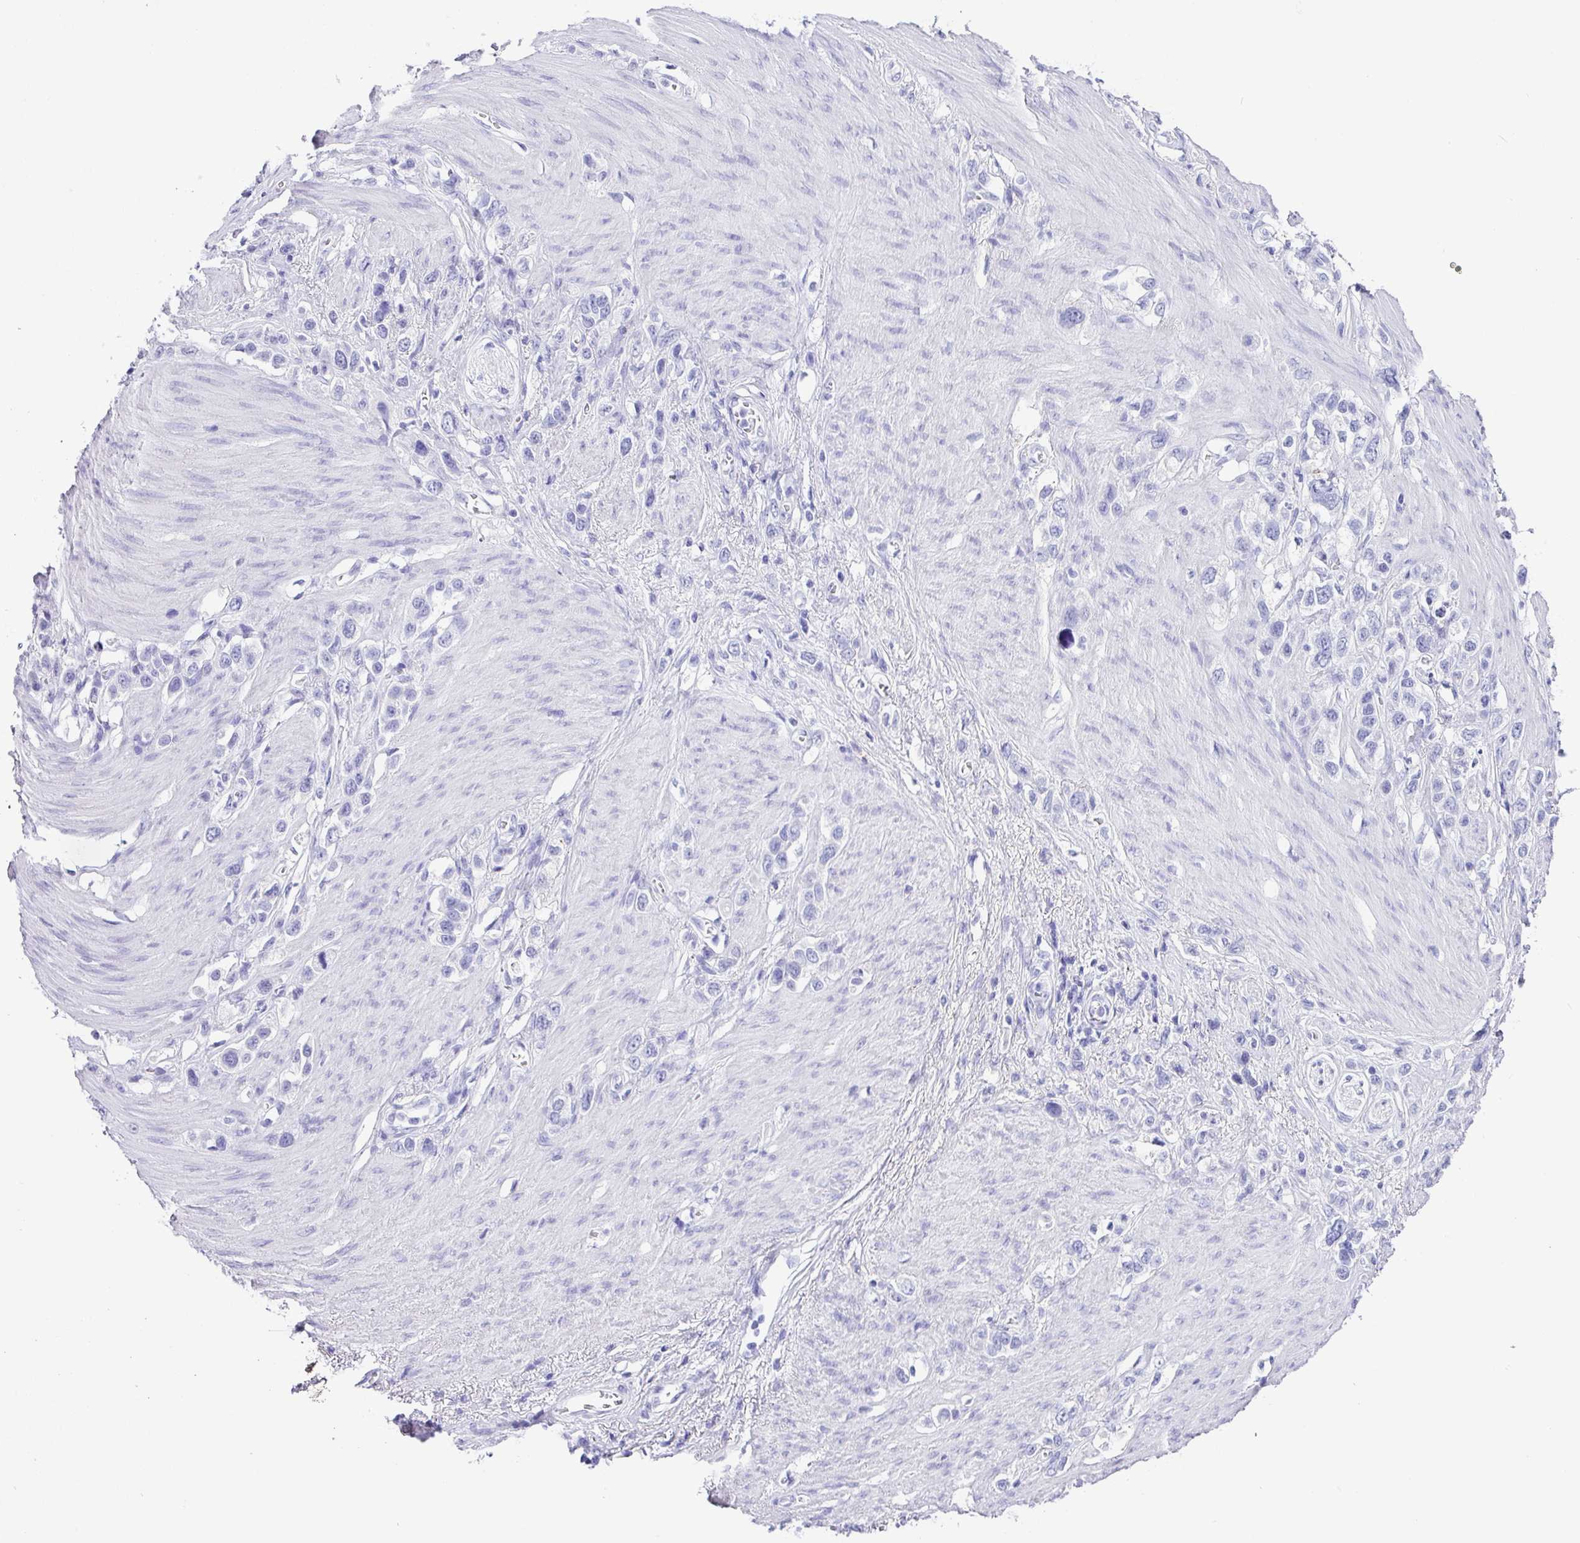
{"staining": {"intensity": "negative", "quantity": "none", "location": "none"}, "tissue": "stomach cancer", "cell_type": "Tumor cells", "image_type": "cancer", "snomed": [{"axis": "morphology", "description": "Adenocarcinoma, NOS"}, {"axis": "topography", "description": "Stomach"}], "caption": "Immunohistochemistry (IHC) micrograph of neoplastic tissue: stomach cancer stained with DAB (3,3'-diaminobenzidine) reveals no significant protein staining in tumor cells.", "gene": "ZG16", "patient": {"sex": "female", "age": 65}}